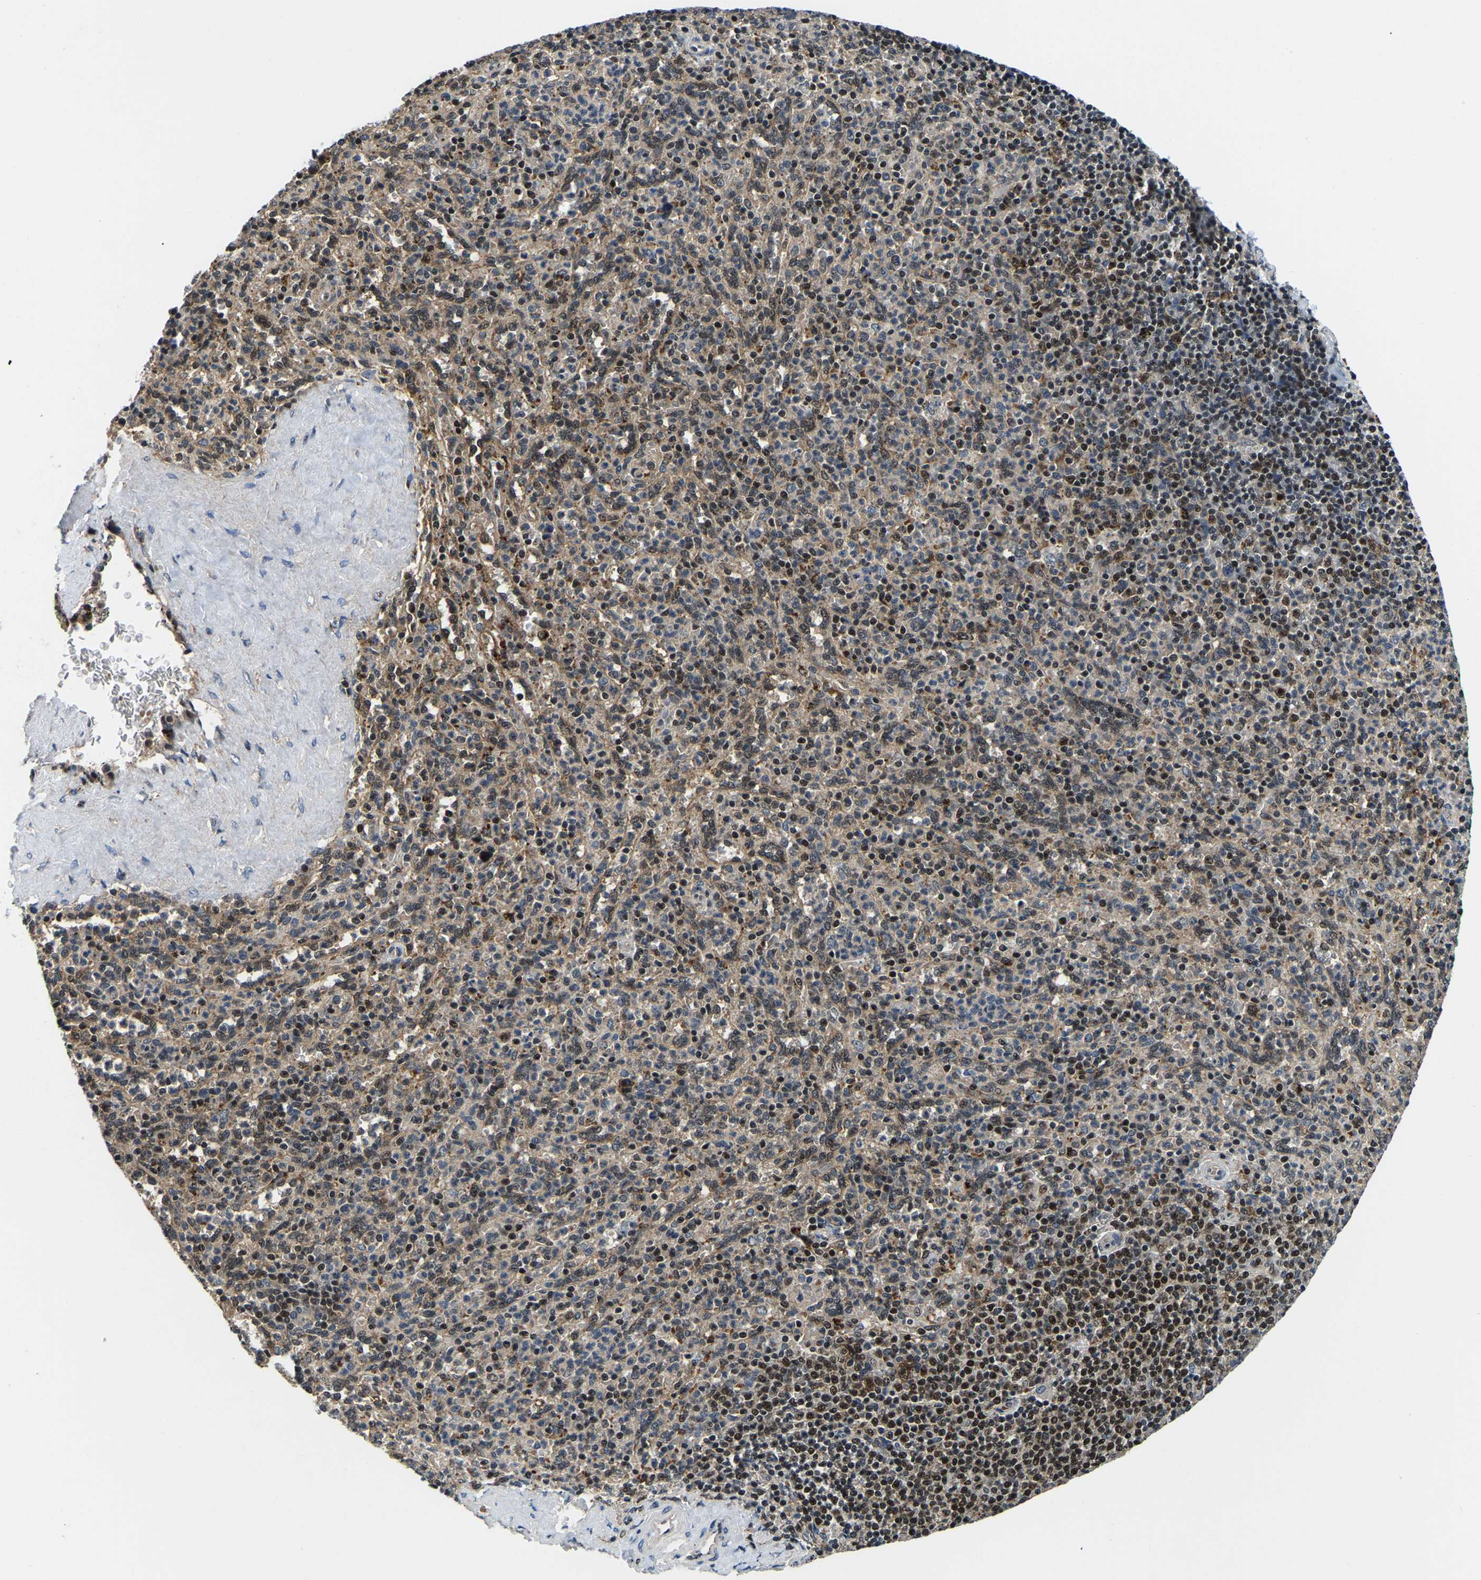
{"staining": {"intensity": "moderate", "quantity": "25%-75%", "location": "nuclear"}, "tissue": "spleen", "cell_type": "Cells in red pulp", "image_type": "normal", "snomed": [{"axis": "morphology", "description": "Normal tissue, NOS"}, {"axis": "topography", "description": "Spleen"}], "caption": "This micrograph demonstrates immunohistochemistry (IHC) staining of normal human spleen, with medium moderate nuclear positivity in approximately 25%-75% of cells in red pulp.", "gene": "DFFA", "patient": {"sex": "male", "age": 36}}